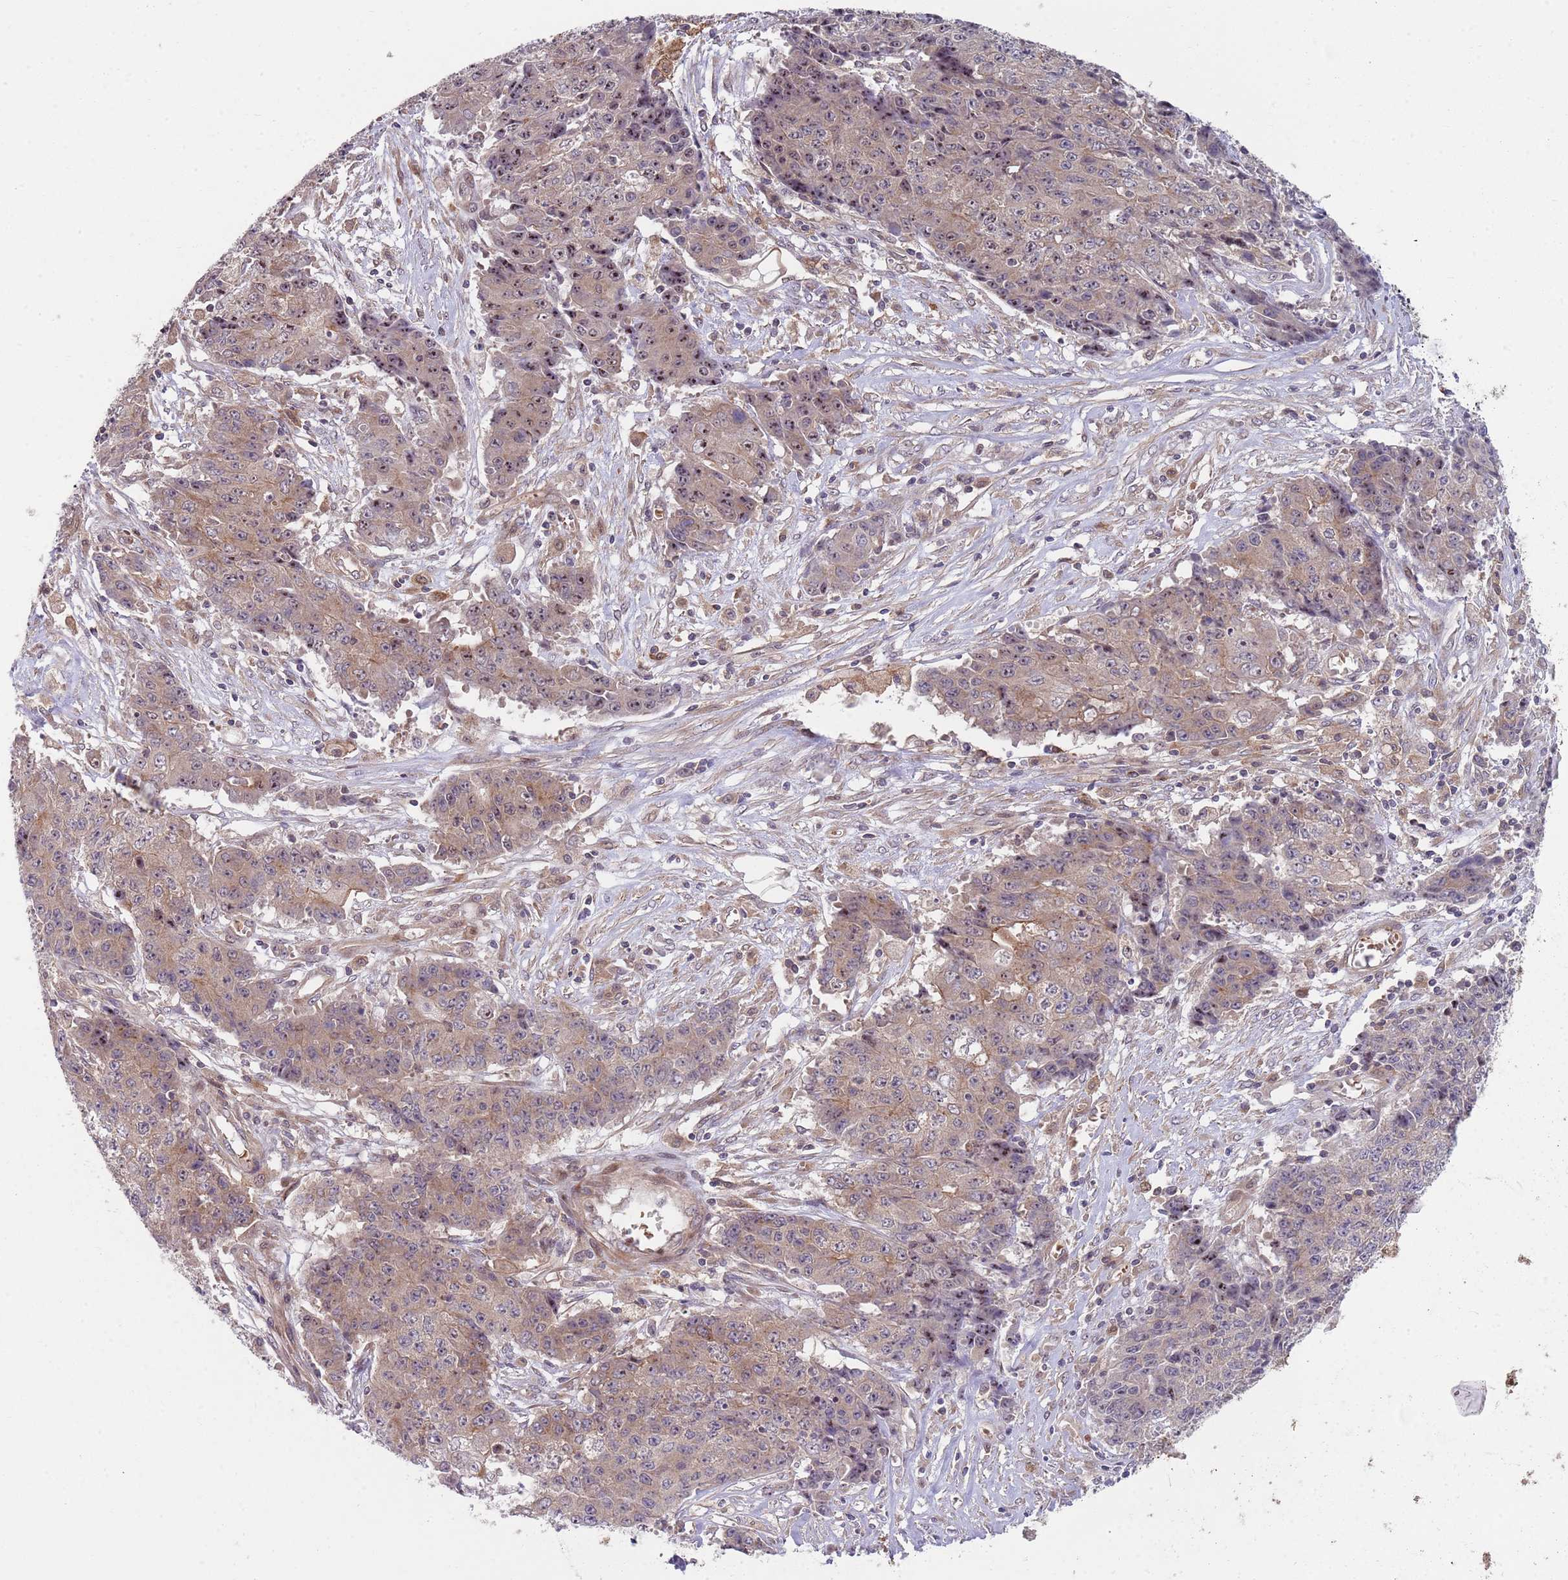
{"staining": {"intensity": "strong", "quantity": "25%-75%", "location": "cytoplasmic/membranous,nuclear"}, "tissue": "ovarian cancer", "cell_type": "Tumor cells", "image_type": "cancer", "snomed": [{"axis": "morphology", "description": "Carcinoma, endometroid"}, {"axis": "topography", "description": "Ovary"}], "caption": "This image reveals ovarian cancer stained with immunohistochemistry to label a protein in brown. The cytoplasmic/membranous and nuclear of tumor cells show strong positivity for the protein. Nuclei are counter-stained blue.", "gene": "GGA1", "patient": {"sex": "female", "age": 42}}